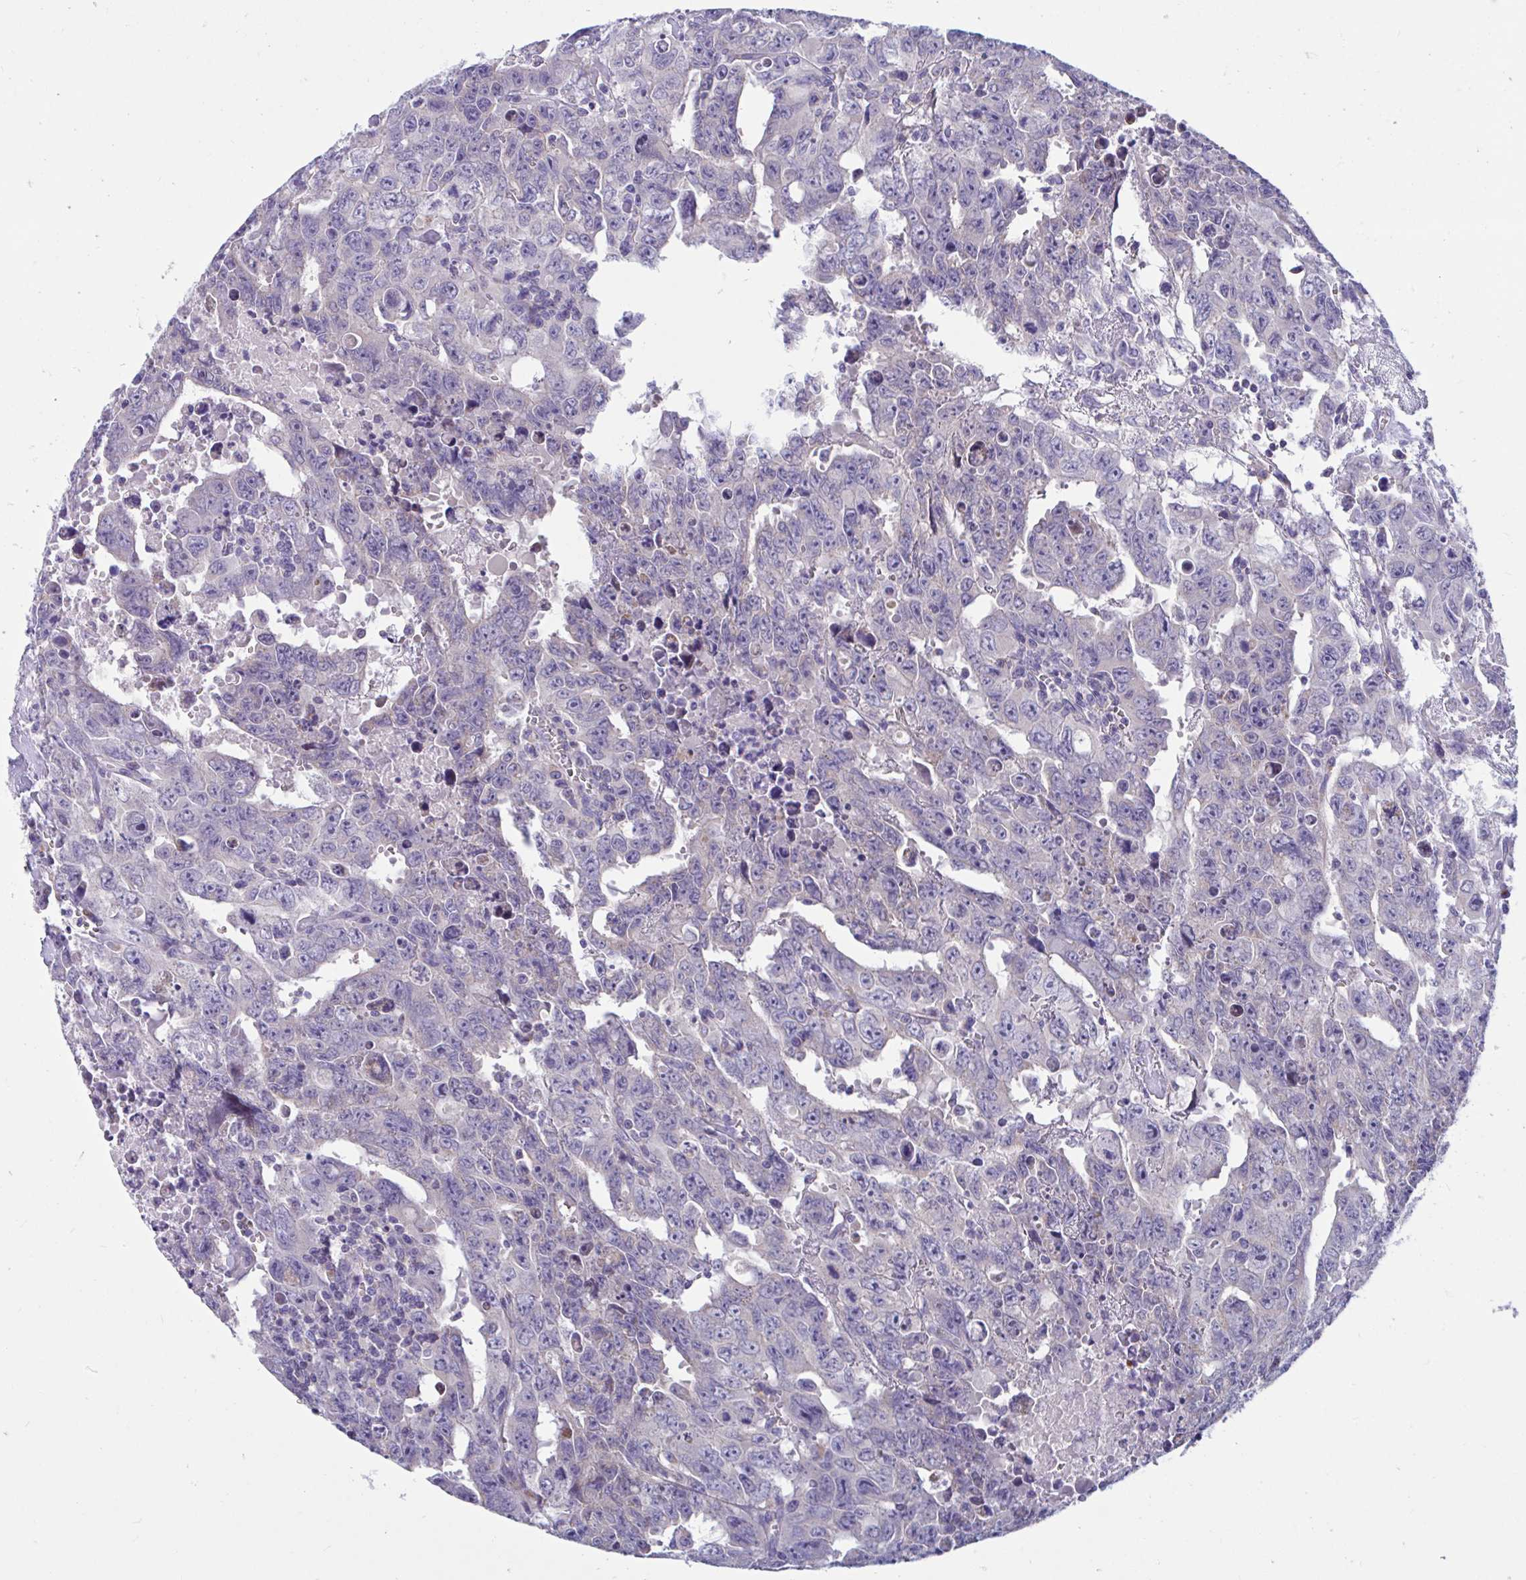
{"staining": {"intensity": "negative", "quantity": "none", "location": "none"}, "tissue": "testis cancer", "cell_type": "Tumor cells", "image_type": "cancer", "snomed": [{"axis": "morphology", "description": "Carcinoma, Embryonal, NOS"}, {"axis": "topography", "description": "Testis"}], "caption": "Immunohistochemical staining of testis embryonal carcinoma reveals no significant staining in tumor cells.", "gene": "OR13A1", "patient": {"sex": "male", "age": 24}}